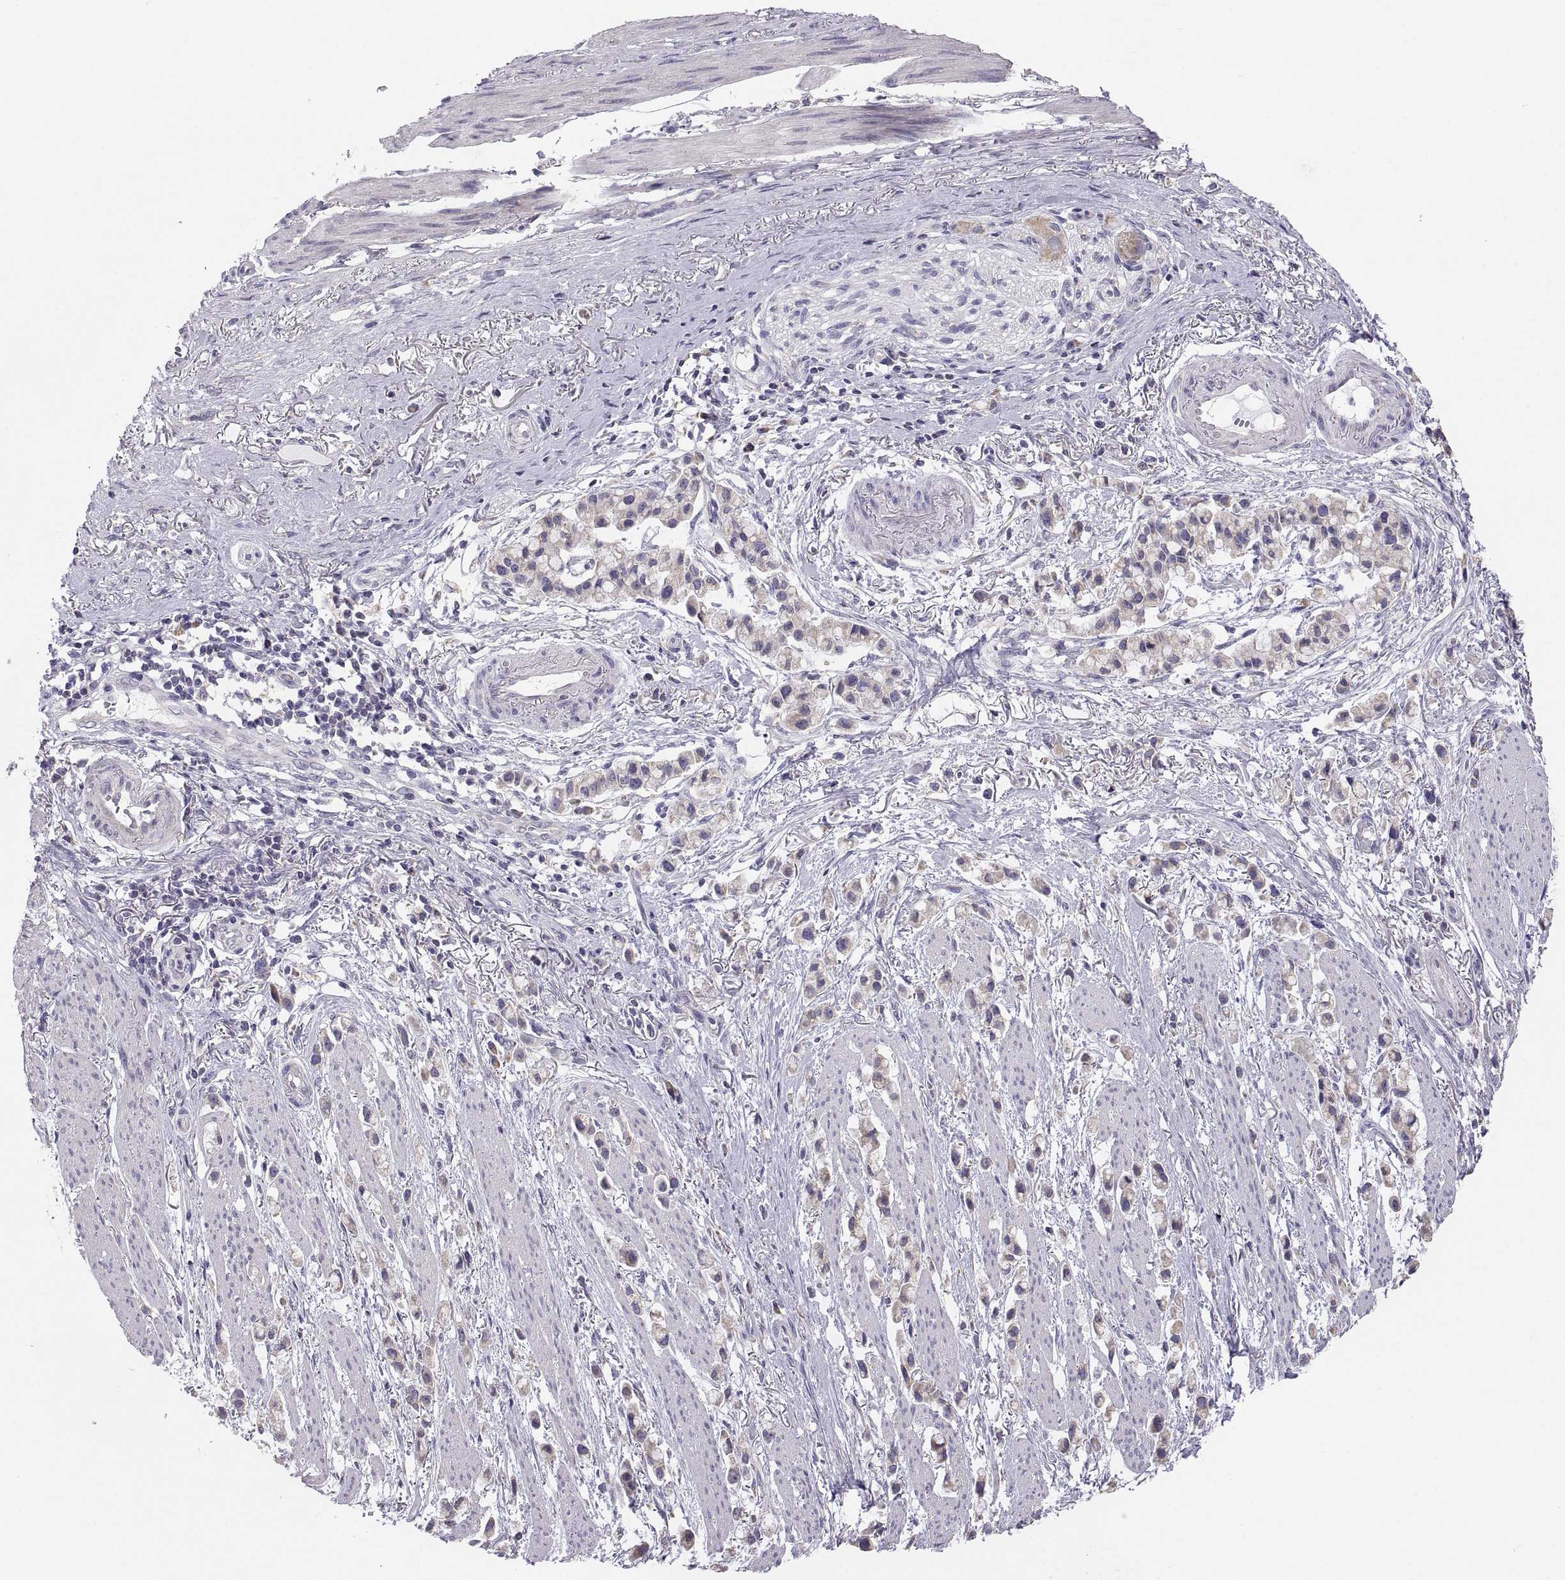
{"staining": {"intensity": "weak", "quantity": "<25%", "location": "cytoplasmic/membranous"}, "tissue": "stomach cancer", "cell_type": "Tumor cells", "image_type": "cancer", "snomed": [{"axis": "morphology", "description": "Adenocarcinoma, NOS"}, {"axis": "topography", "description": "Stomach"}], "caption": "The photomicrograph displays no staining of tumor cells in adenocarcinoma (stomach).", "gene": "TNNC1", "patient": {"sex": "female", "age": 81}}